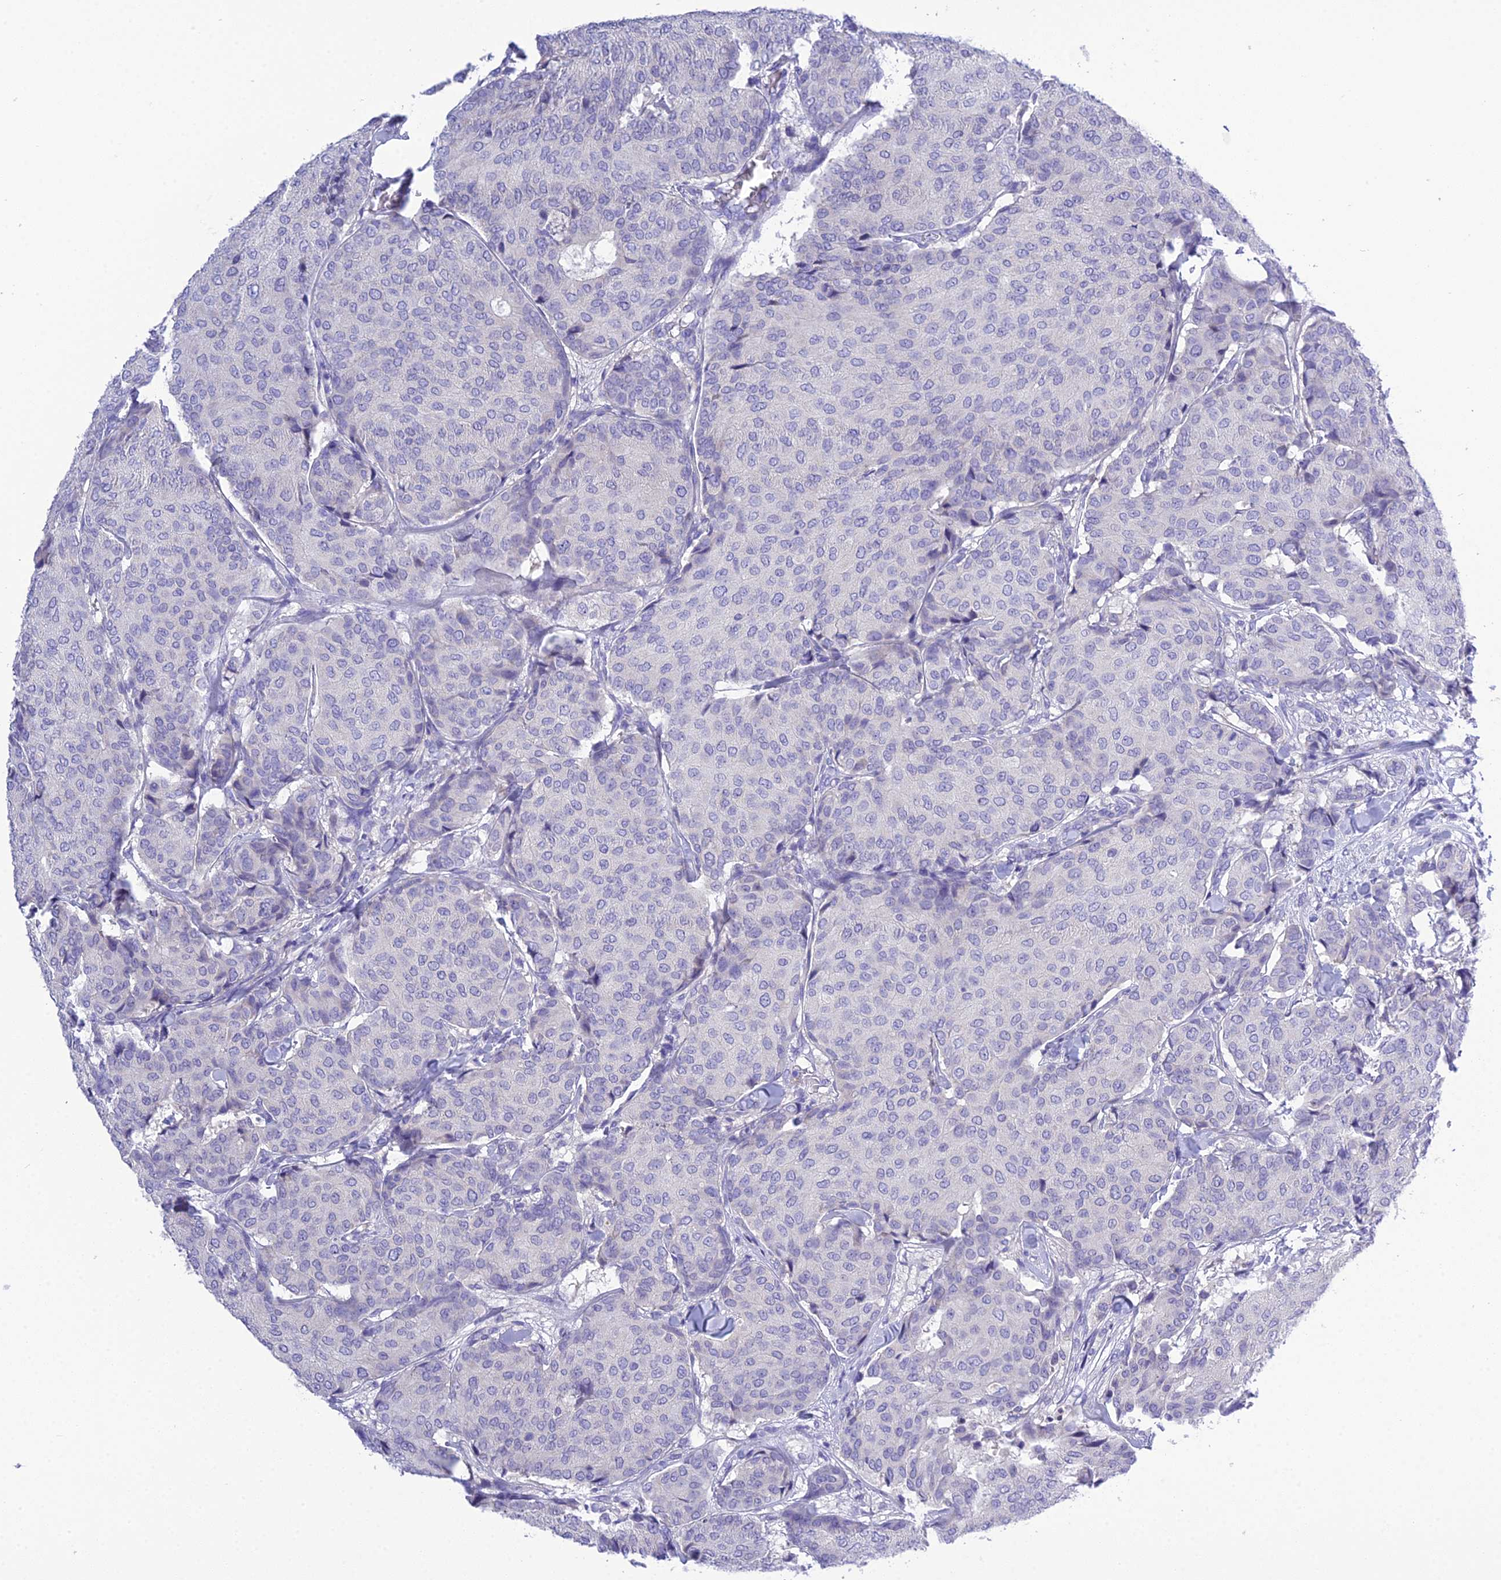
{"staining": {"intensity": "negative", "quantity": "none", "location": "none"}, "tissue": "breast cancer", "cell_type": "Tumor cells", "image_type": "cancer", "snomed": [{"axis": "morphology", "description": "Duct carcinoma"}, {"axis": "topography", "description": "Breast"}], "caption": "The immunohistochemistry (IHC) histopathology image has no significant positivity in tumor cells of breast intraductal carcinoma tissue.", "gene": "KIAA0408", "patient": {"sex": "female", "age": 75}}